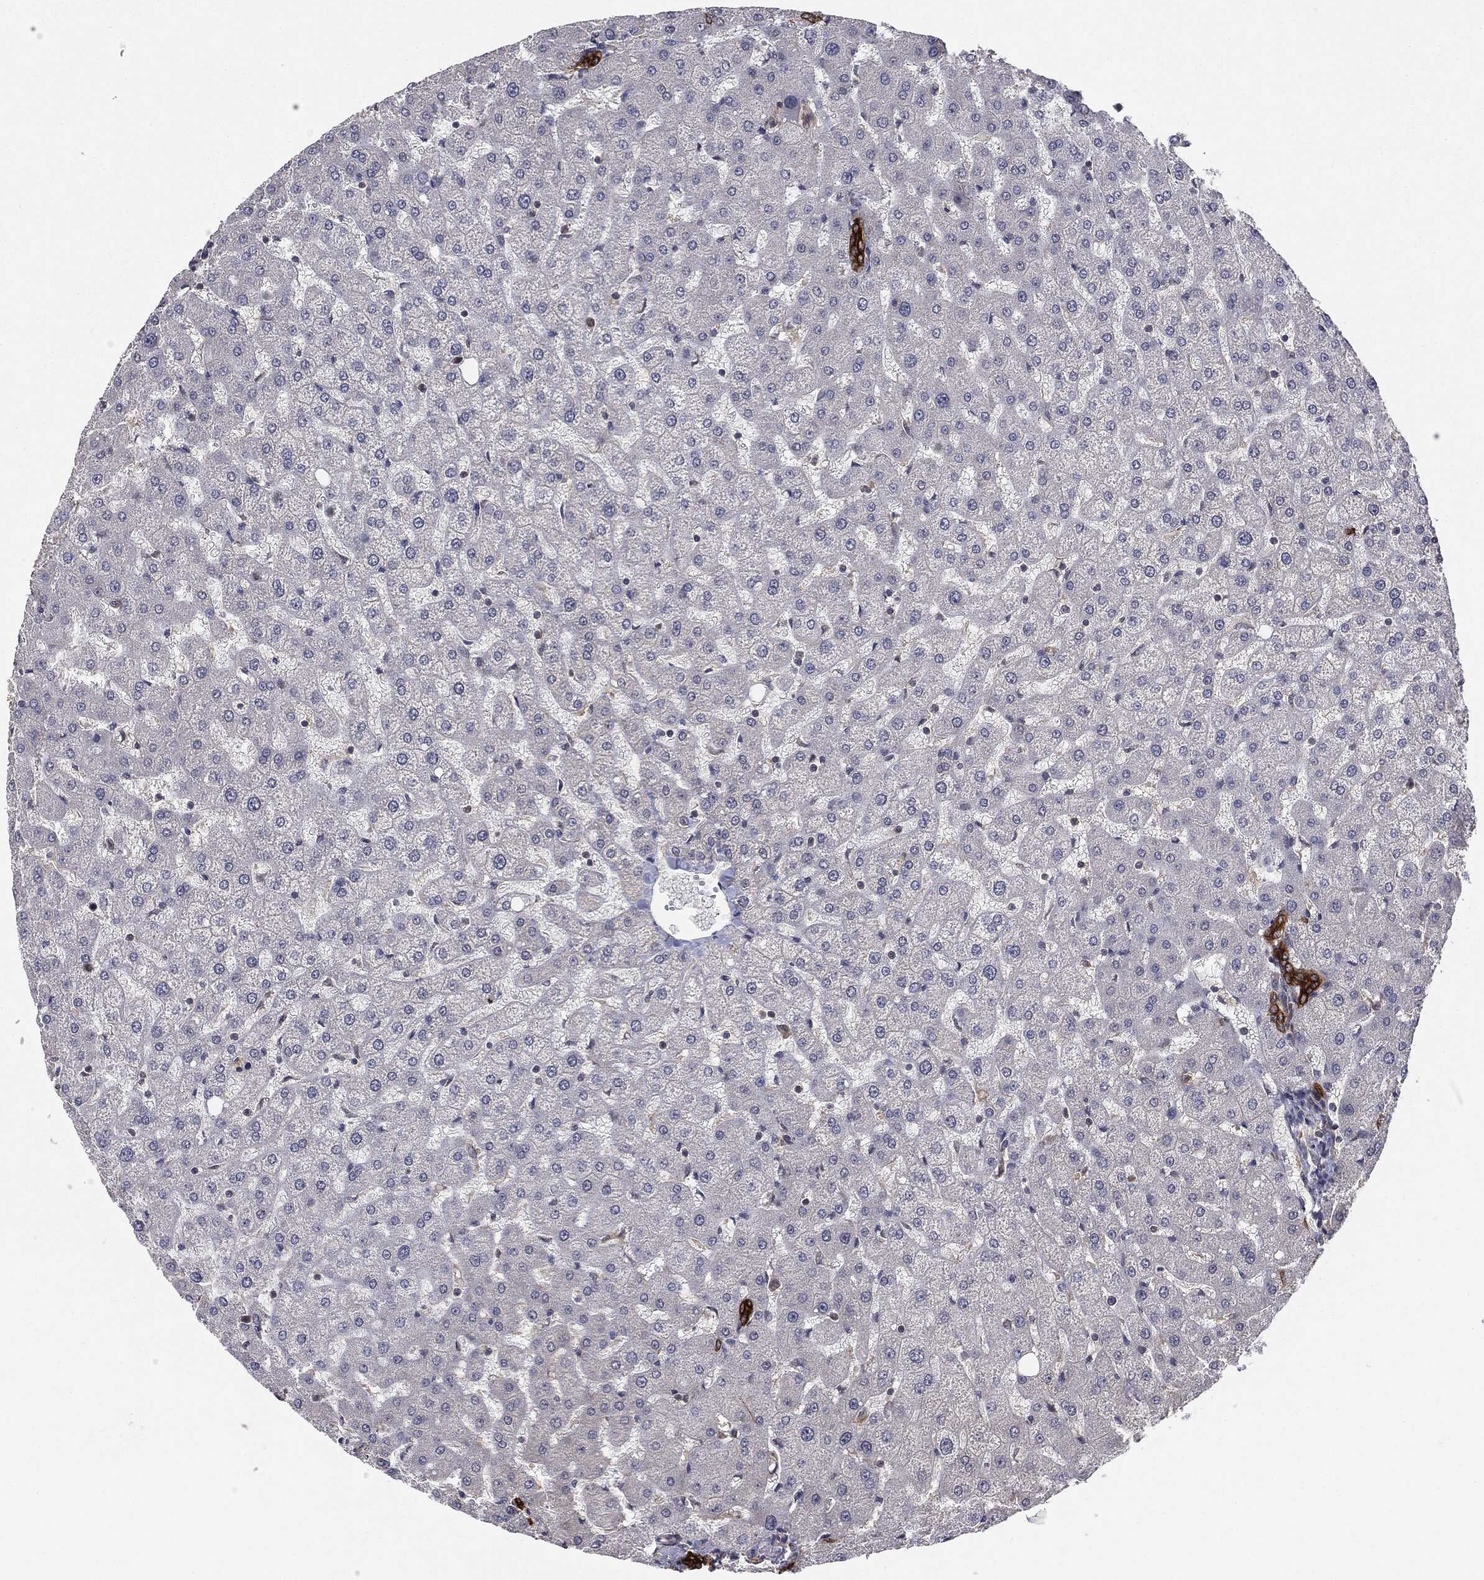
{"staining": {"intensity": "strong", "quantity": ">75%", "location": "cytoplasmic/membranous"}, "tissue": "liver", "cell_type": "Cholangiocytes", "image_type": "normal", "snomed": [{"axis": "morphology", "description": "Normal tissue, NOS"}, {"axis": "topography", "description": "Liver"}], "caption": "A high amount of strong cytoplasmic/membranous positivity is present in approximately >75% of cholangiocytes in unremarkable liver. The staining was performed using DAB (3,3'-diaminobenzidine), with brown indicating positive protein expression. Nuclei are stained blue with hematoxylin.", "gene": "KRT7", "patient": {"sex": "female", "age": 50}}